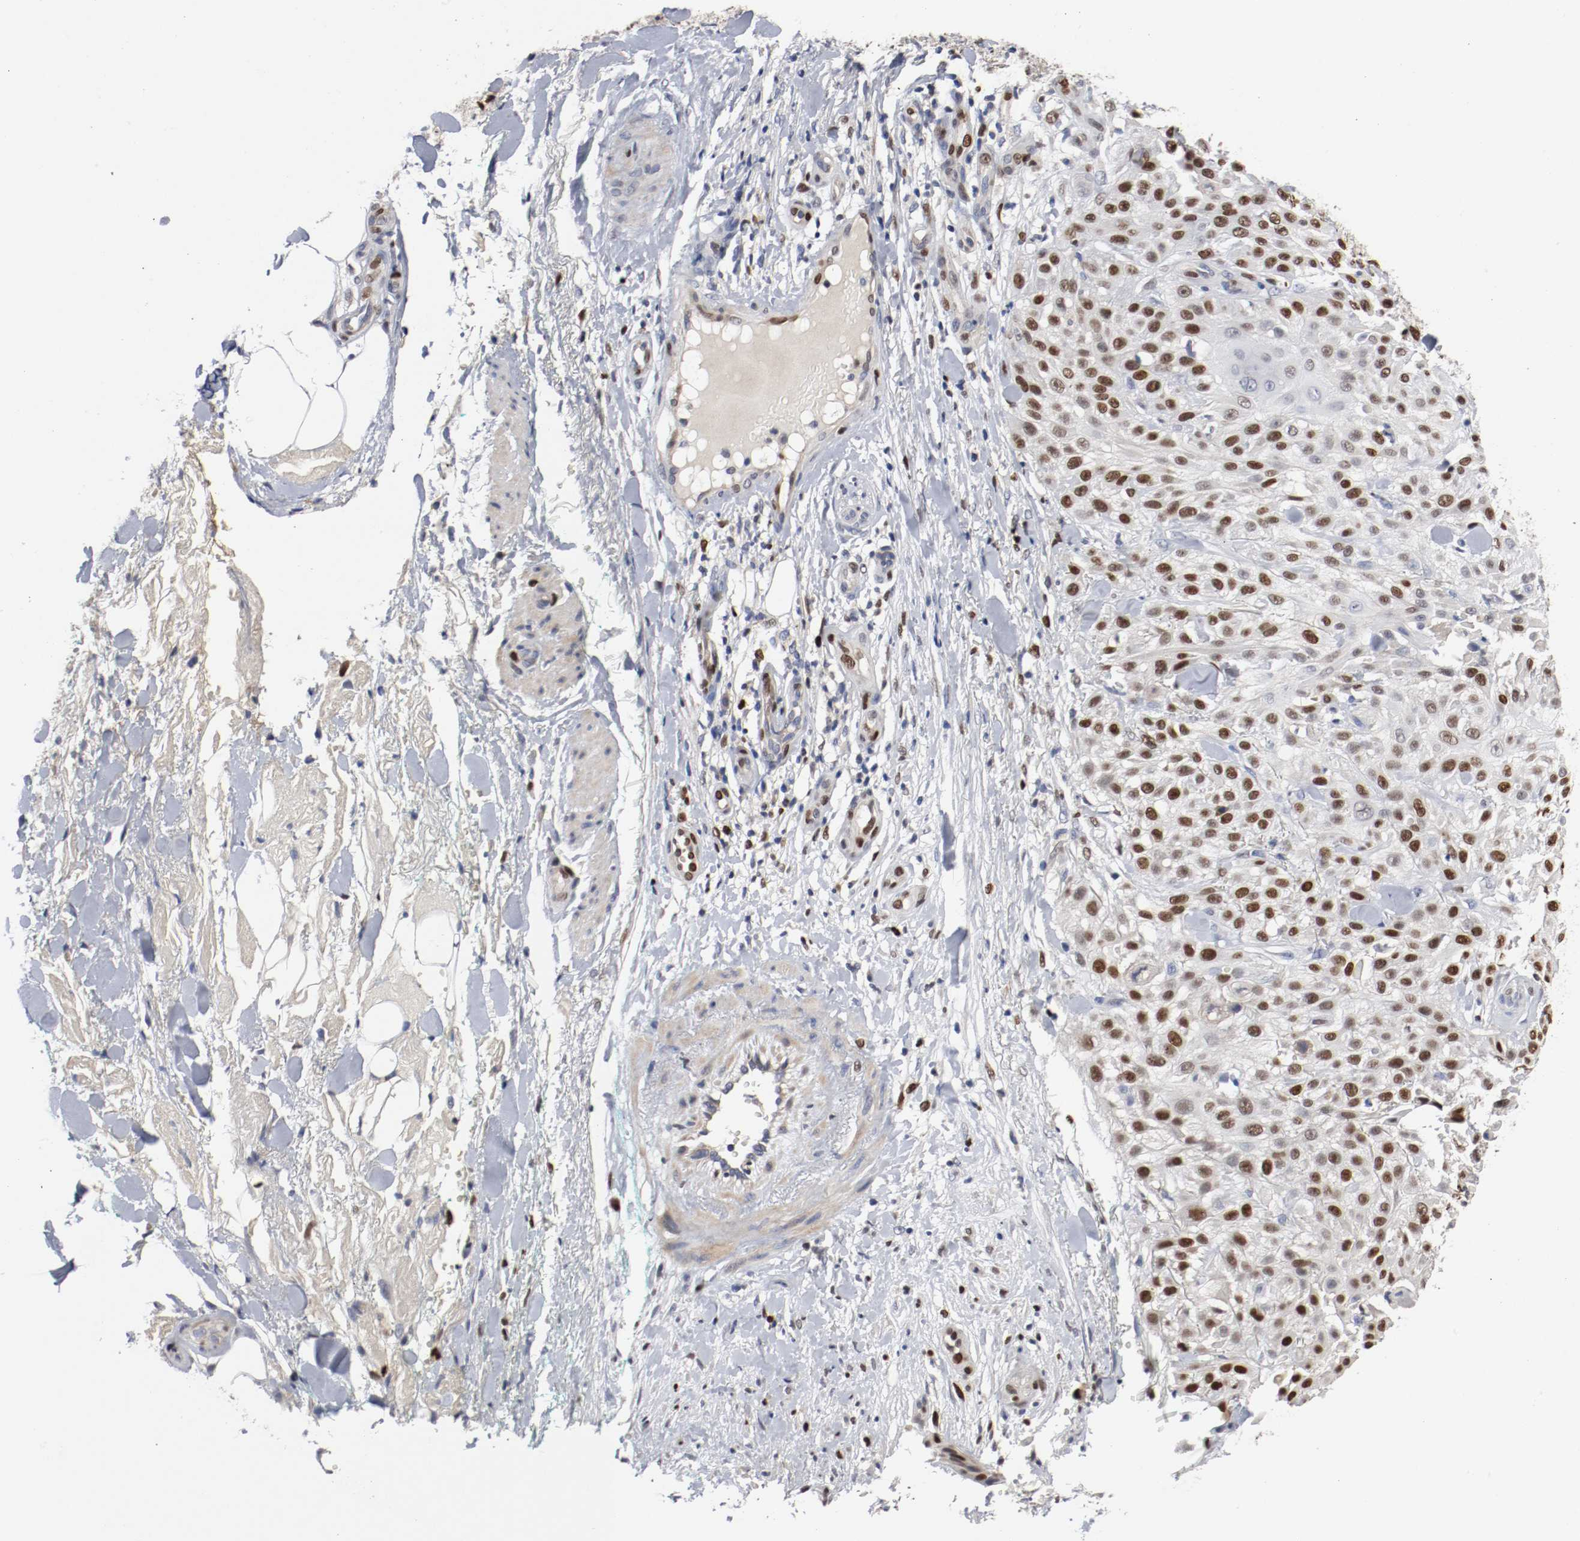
{"staining": {"intensity": "moderate", "quantity": "25%-75%", "location": "nuclear"}, "tissue": "skin cancer", "cell_type": "Tumor cells", "image_type": "cancer", "snomed": [{"axis": "morphology", "description": "Squamous cell carcinoma, NOS"}, {"axis": "topography", "description": "Skin"}], "caption": "Protein expression analysis of human skin cancer (squamous cell carcinoma) reveals moderate nuclear staining in about 25%-75% of tumor cells. (DAB (3,3'-diaminobenzidine) IHC, brown staining for protein, blue staining for nuclei).", "gene": "MCM6", "patient": {"sex": "female", "age": 42}}